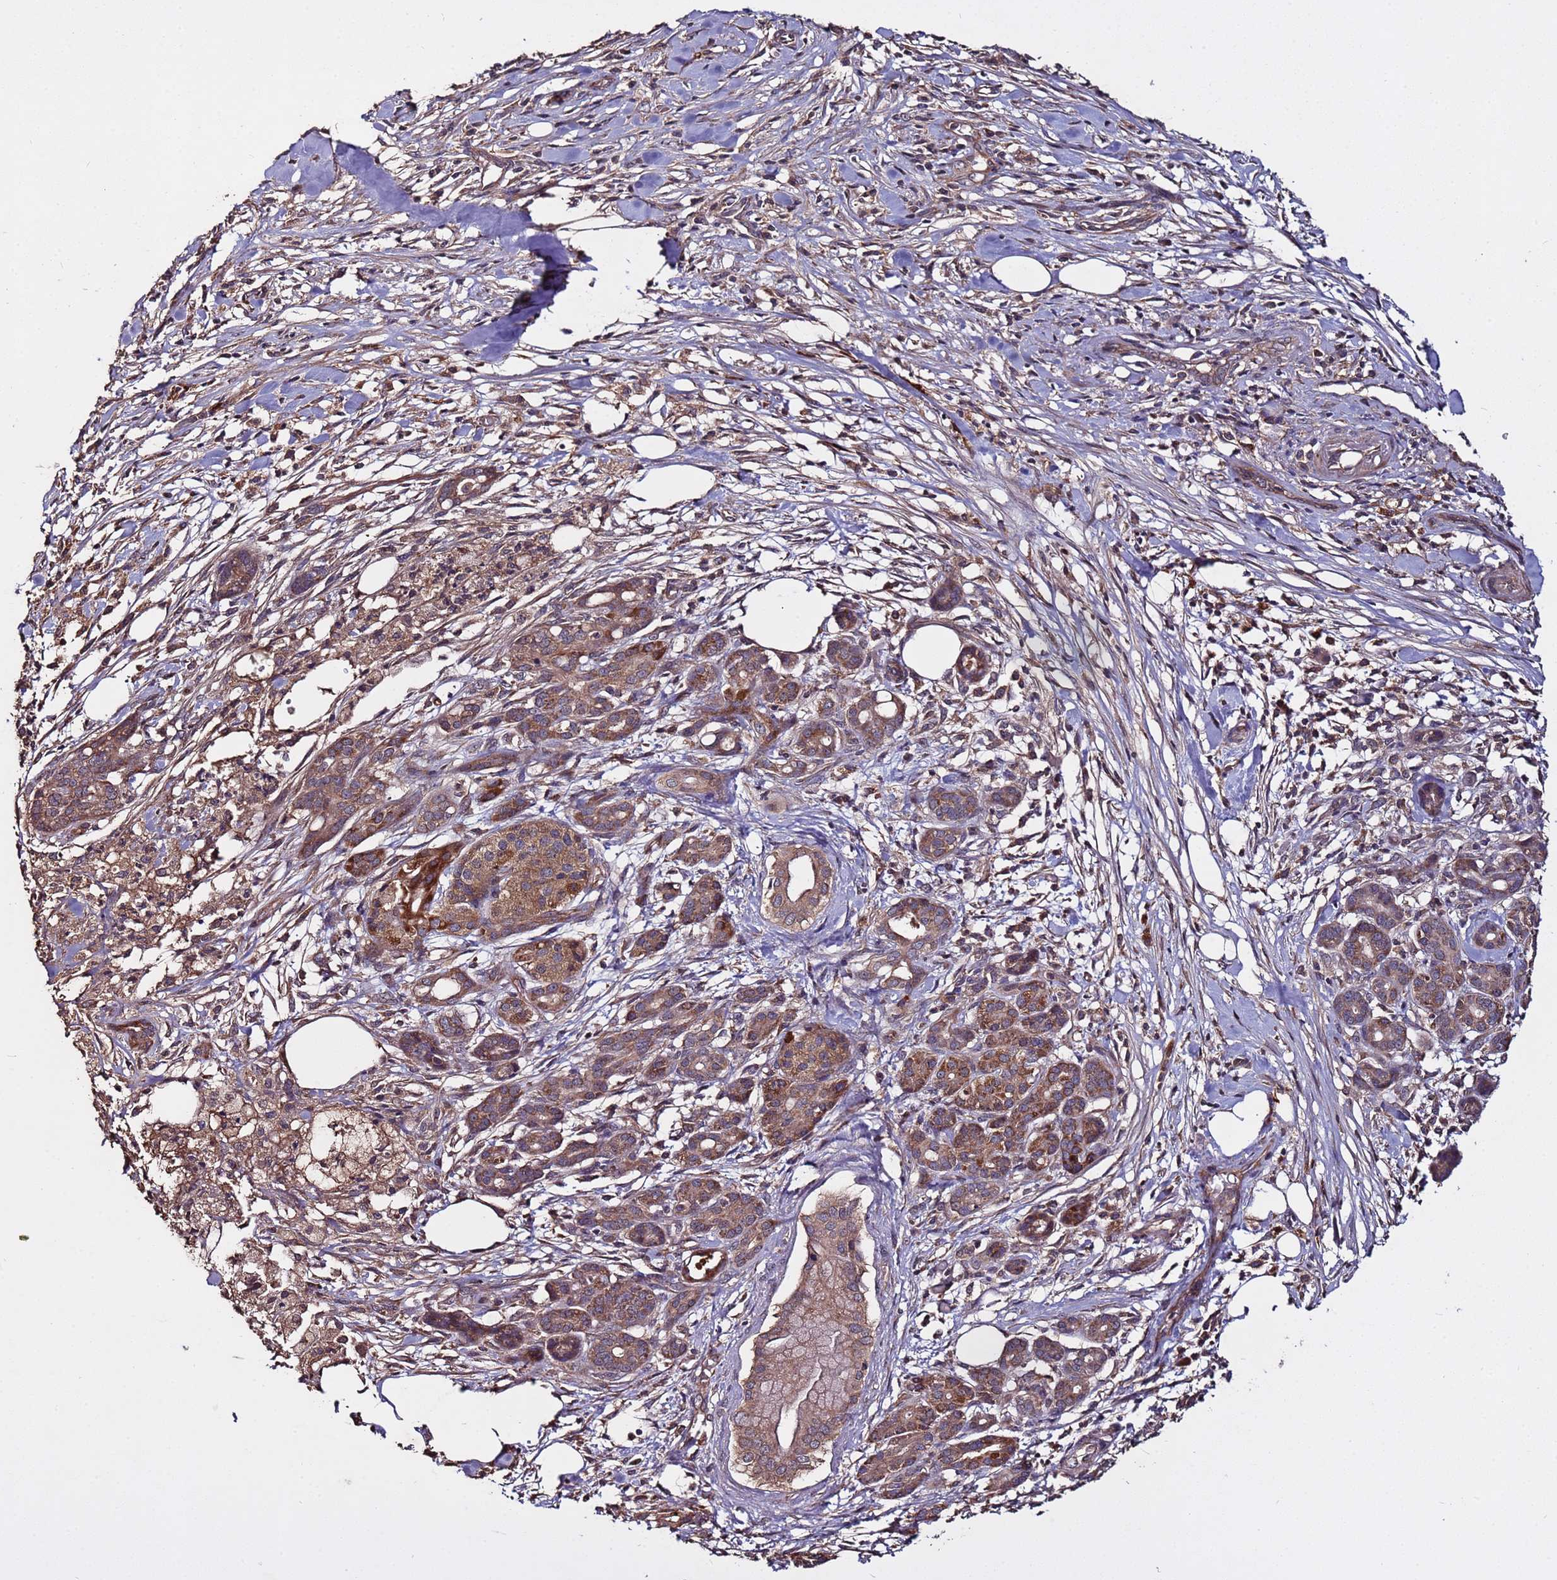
{"staining": {"intensity": "weak", "quantity": ">75%", "location": "cytoplasmic/membranous"}, "tissue": "pancreatic cancer", "cell_type": "Tumor cells", "image_type": "cancer", "snomed": [{"axis": "morphology", "description": "Adenocarcinoma, NOS"}, {"axis": "topography", "description": "Pancreas"}], "caption": "Immunohistochemical staining of human pancreatic cancer (adenocarcinoma) displays low levels of weak cytoplasmic/membranous protein staining in about >75% of tumor cells. The protein of interest is shown in brown color, while the nuclei are stained blue.", "gene": "RPS15A", "patient": {"sex": "female", "age": 66}}